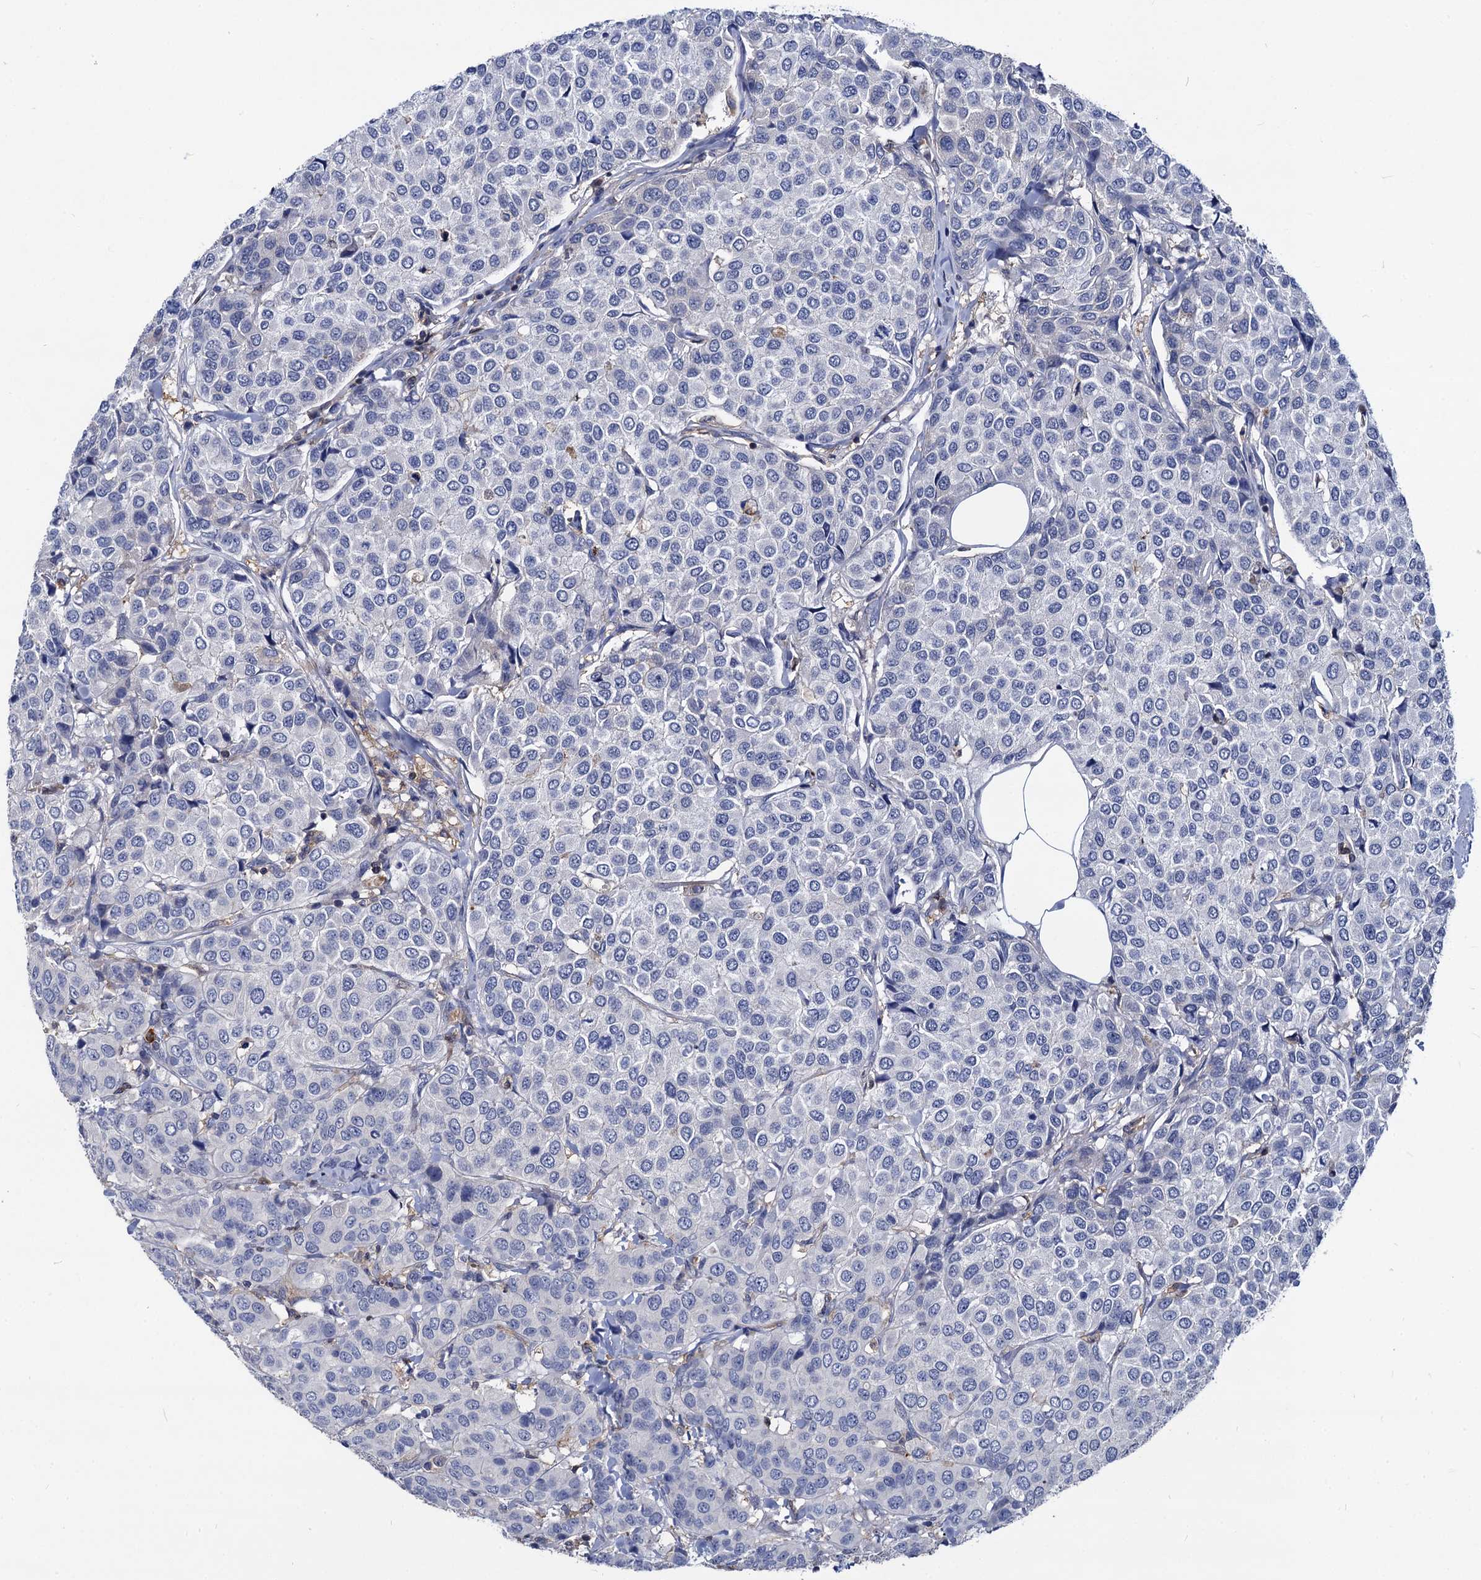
{"staining": {"intensity": "negative", "quantity": "none", "location": "none"}, "tissue": "breast cancer", "cell_type": "Tumor cells", "image_type": "cancer", "snomed": [{"axis": "morphology", "description": "Duct carcinoma"}, {"axis": "topography", "description": "Breast"}], "caption": "Human breast invasive ductal carcinoma stained for a protein using immunohistochemistry (IHC) displays no positivity in tumor cells.", "gene": "RHOG", "patient": {"sex": "female", "age": 55}}